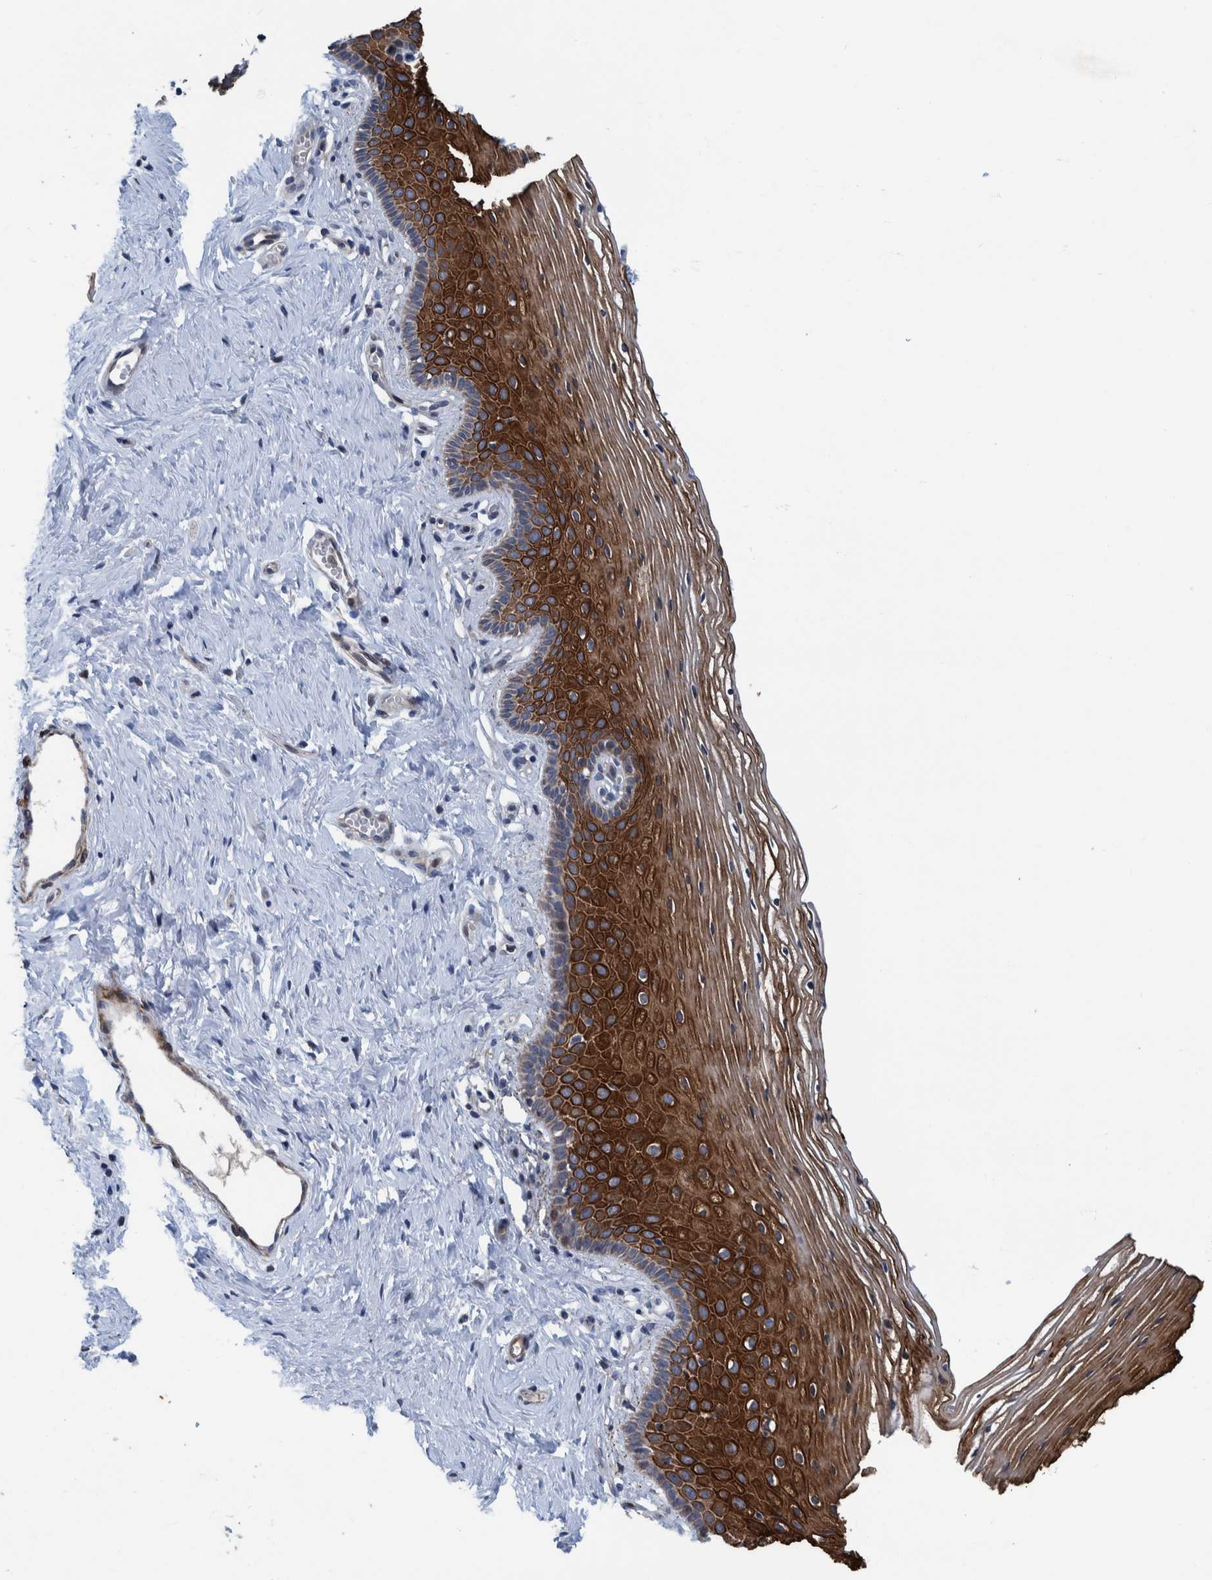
{"staining": {"intensity": "strong", "quantity": ">75%", "location": "cytoplasmic/membranous"}, "tissue": "vagina", "cell_type": "Squamous epithelial cells", "image_type": "normal", "snomed": [{"axis": "morphology", "description": "Normal tissue, NOS"}, {"axis": "topography", "description": "Vagina"}], "caption": "This is an image of immunohistochemistry staining of unremarkable vagina, which shows strong positivity in the cytoplasmic/membranous of squamous epithelial cells.", "gene": "MKS1", "patient": {"sex": "female", "age": 32}}